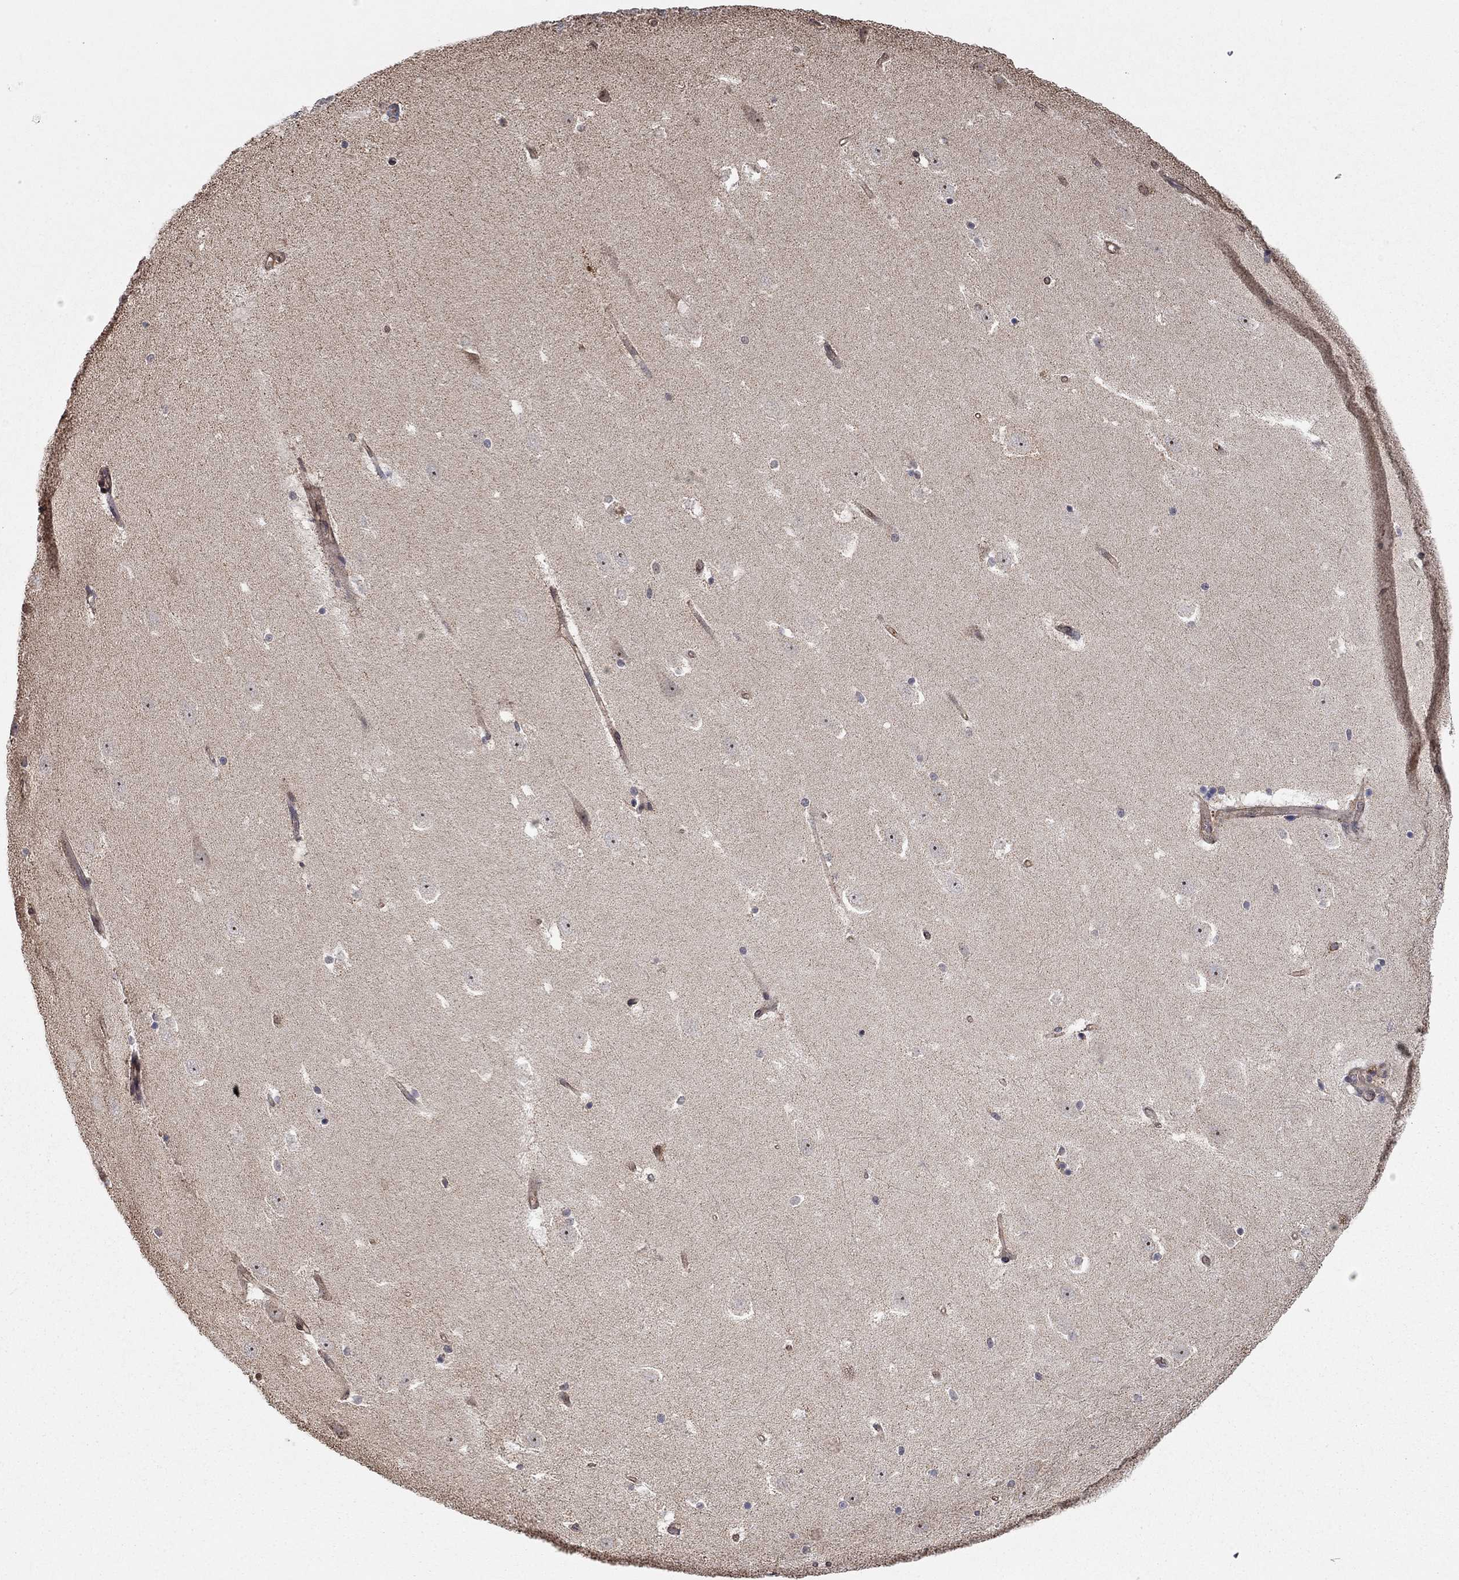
{"staining": {"intensity": "moderate", "quantity": "25%-75%", "location": "nuclear"}, "tissue": "hippocampus", "cell_type": "Glial cells", "image_type": "normal", "snomed": [{"axis": "morphology", "description": "Normal tissue, NOS"}, {"axis": "topography", "description": "Hippocampus"}], "caption": "Hippocampus stained with DAB immunohistochemistry (IHC) shows medium levels of moderate nuclear positivity in approximately 25%-75% of glial cells.", "gene": "TDP1", "patient": {"sex": "male", "age": 49}}